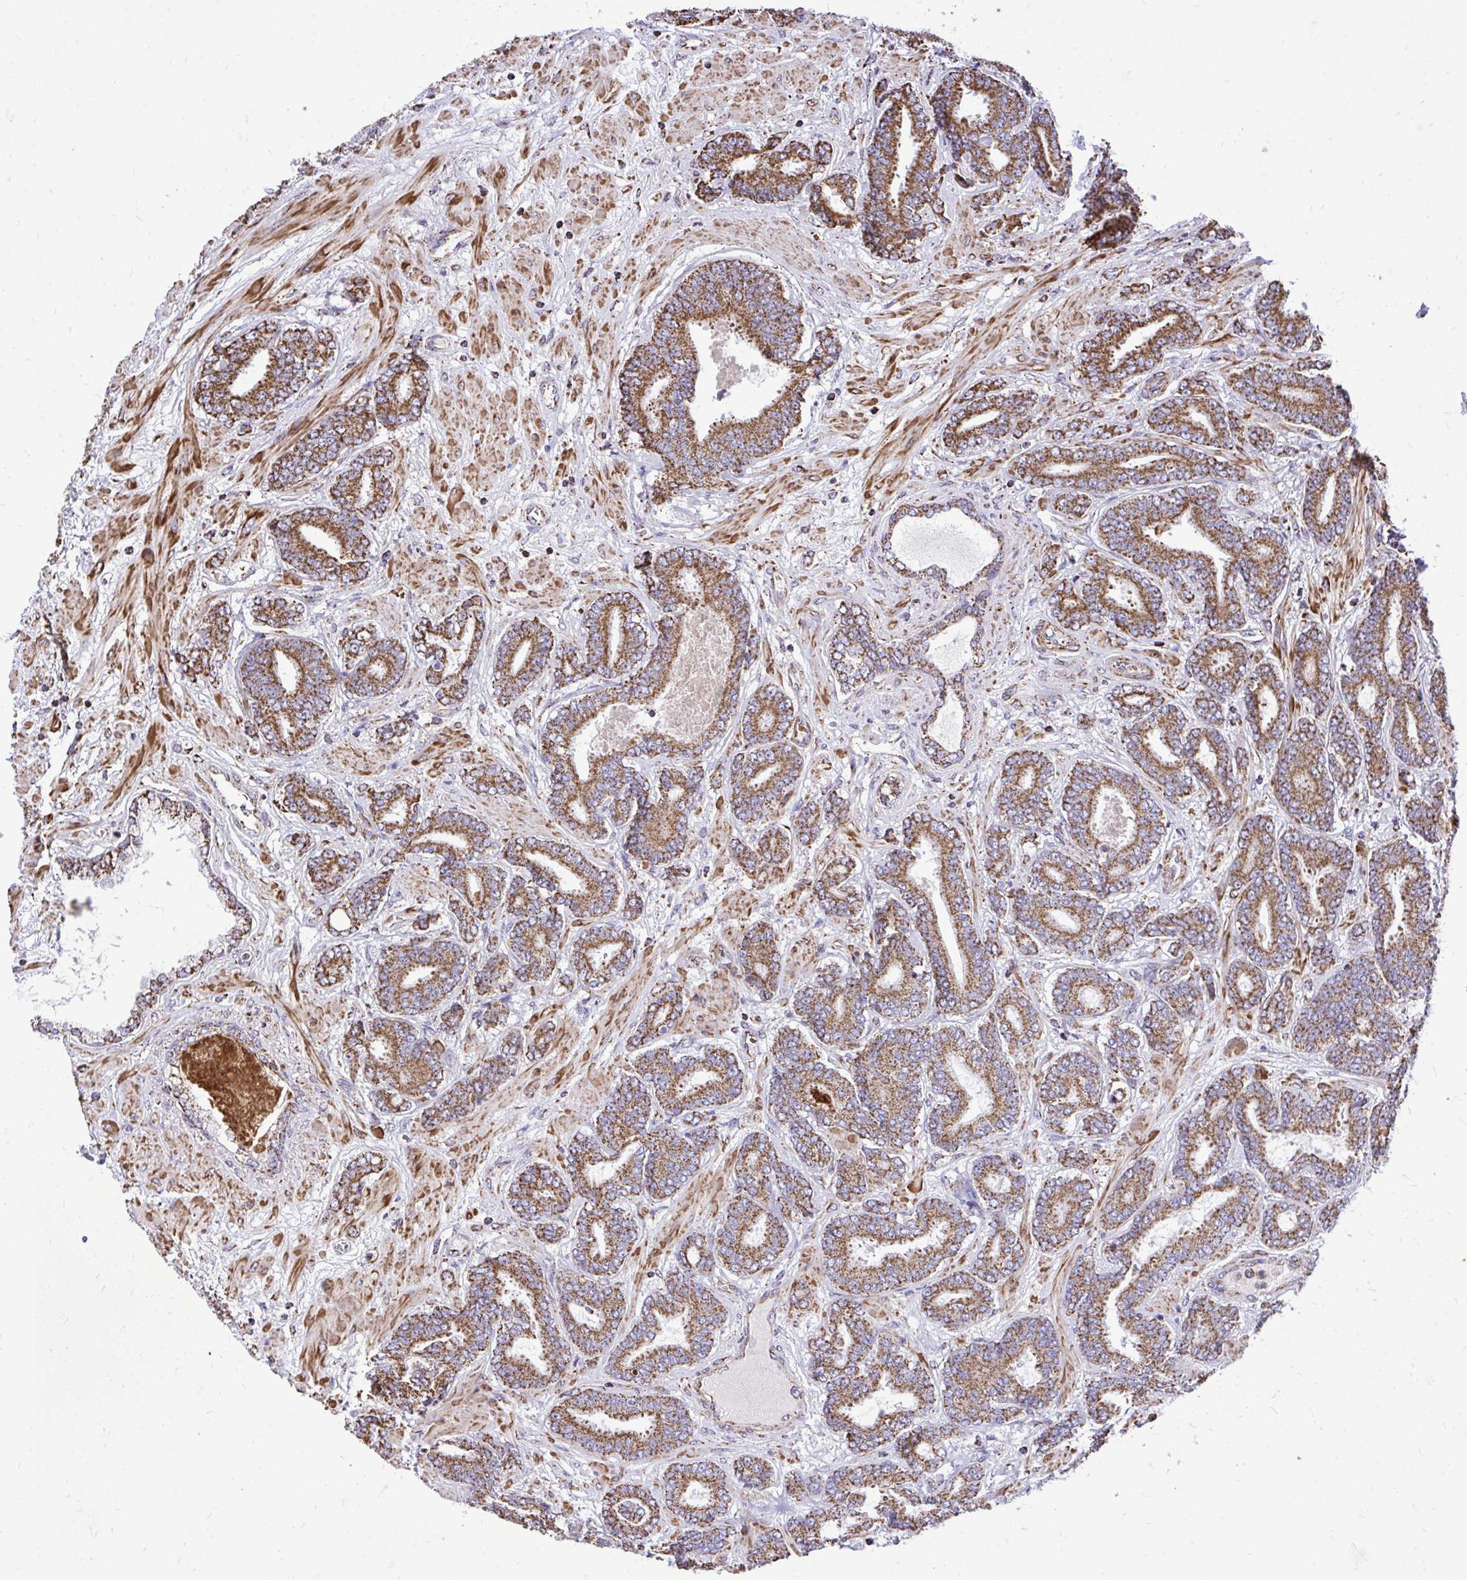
{"staining": {"intensity": "moderate", "quantity": ">75%", "location": "cytoplasmic/membranous"}, "tissue": "prostate cancer", "cell_type": "Tumor cells", "image_type": "cancer", "snomed": [{"axis": "morphology", "description": "Adenocarcinoma, High grade"}, {"axis": "topography", "description": "Prostate"}], "caption": "Protein expression analysis of human prostate cancer (high-grade adenocarcinoma) reveals moderate cytoplasmic/membranous positivity in approximately >75% of tumor cells.", "gene": "UBE2C", "patient": {"sex": "male", "age": 62}}